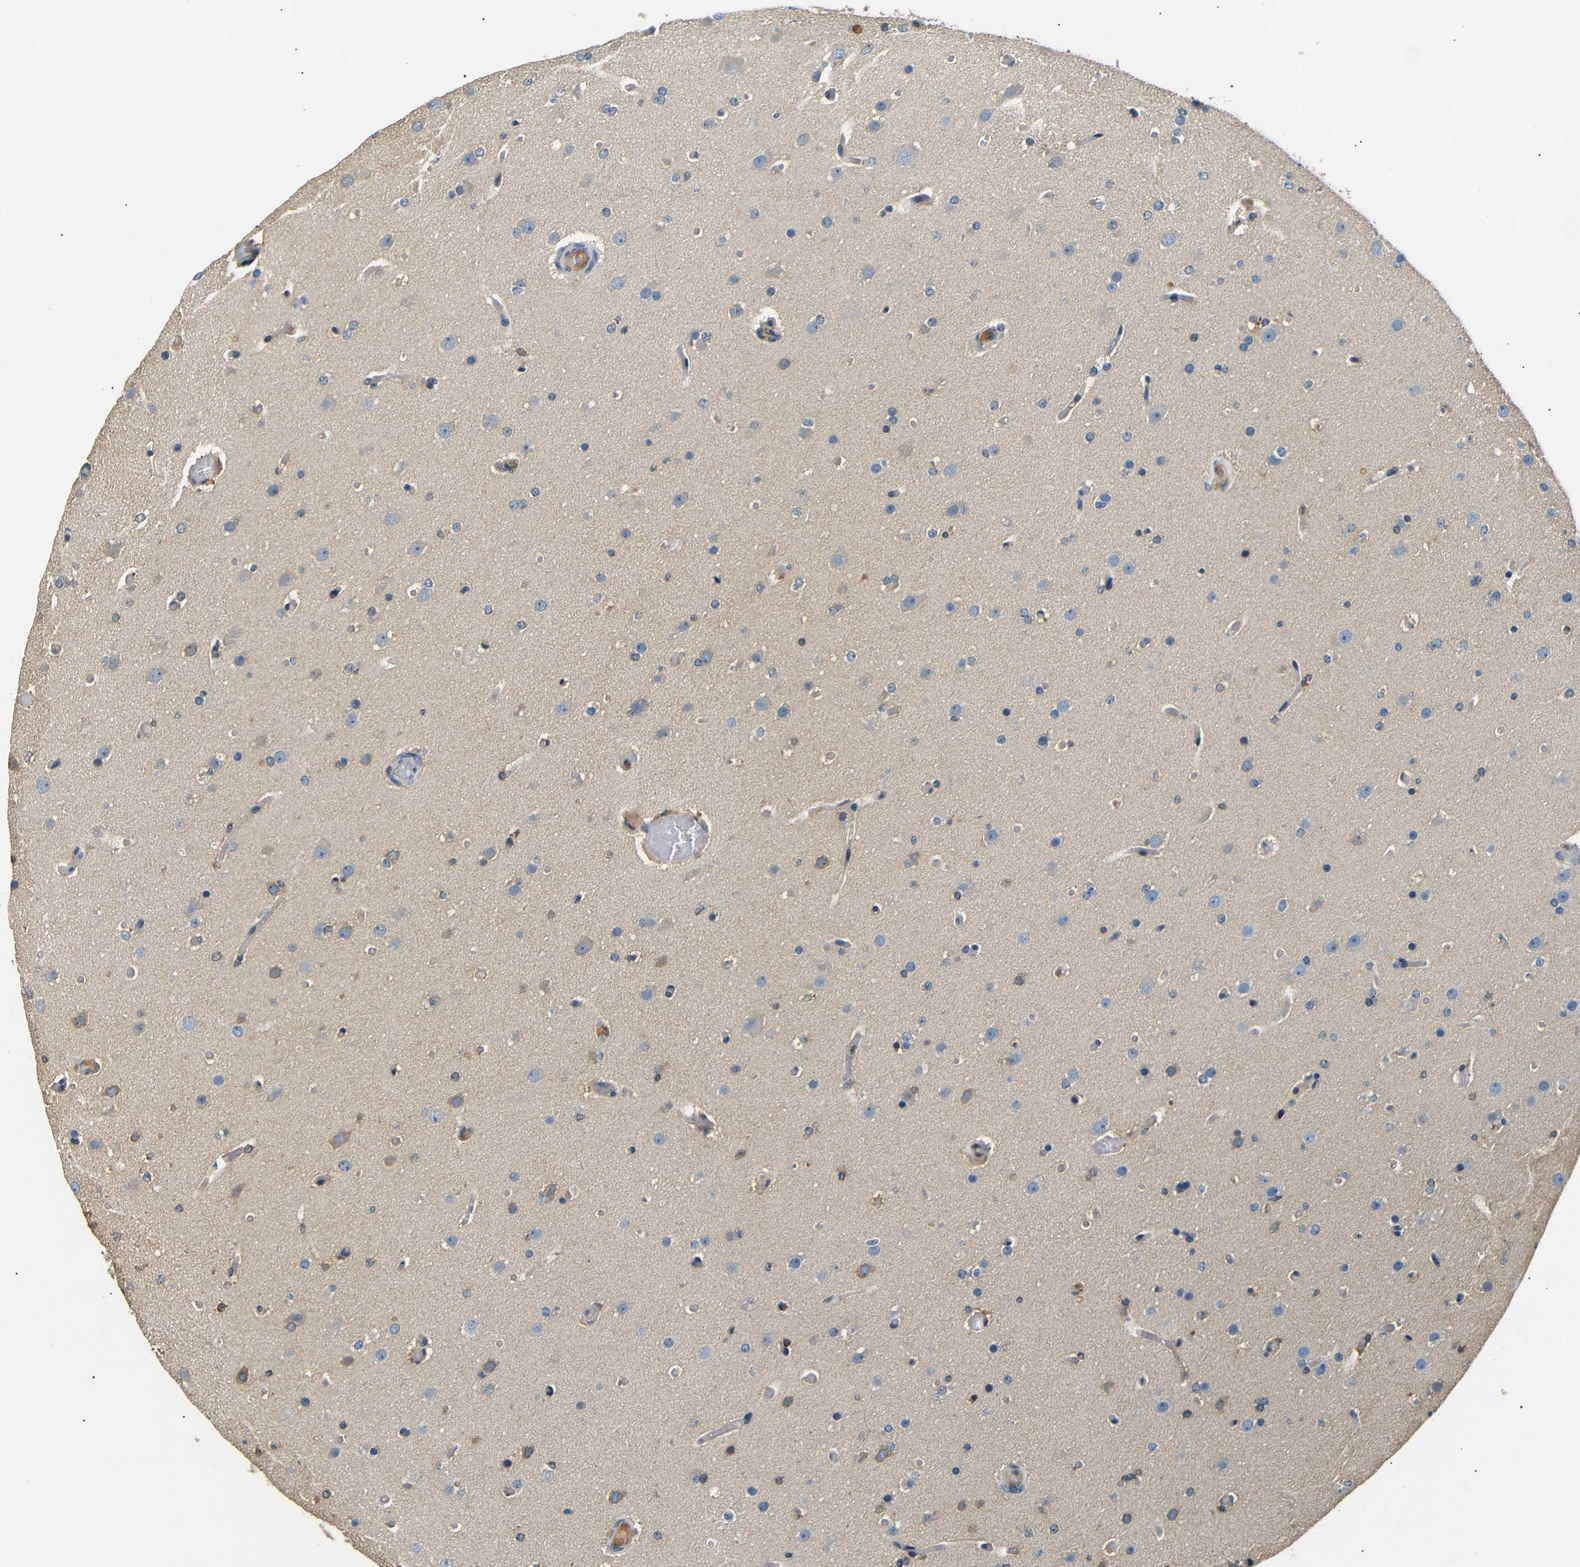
{"staining": {"intensity": "negative", "quantity": "none", "location": "none"}, "tissue": "glioma", "cell_type": "Tumor cells", "image_type": "cancer", "snomed": [{"axis": "morphology", "description": "Glioma, malignant, High grade"}, {"axis": "topography", "description": "Cerebral cortex"}], "caption": "Tumor cells are negative for brown protein staining in glioma. Nuclei are stained in blue.", "gene": "LHCGR", "patient": {"sex": "female", "age": 36}}